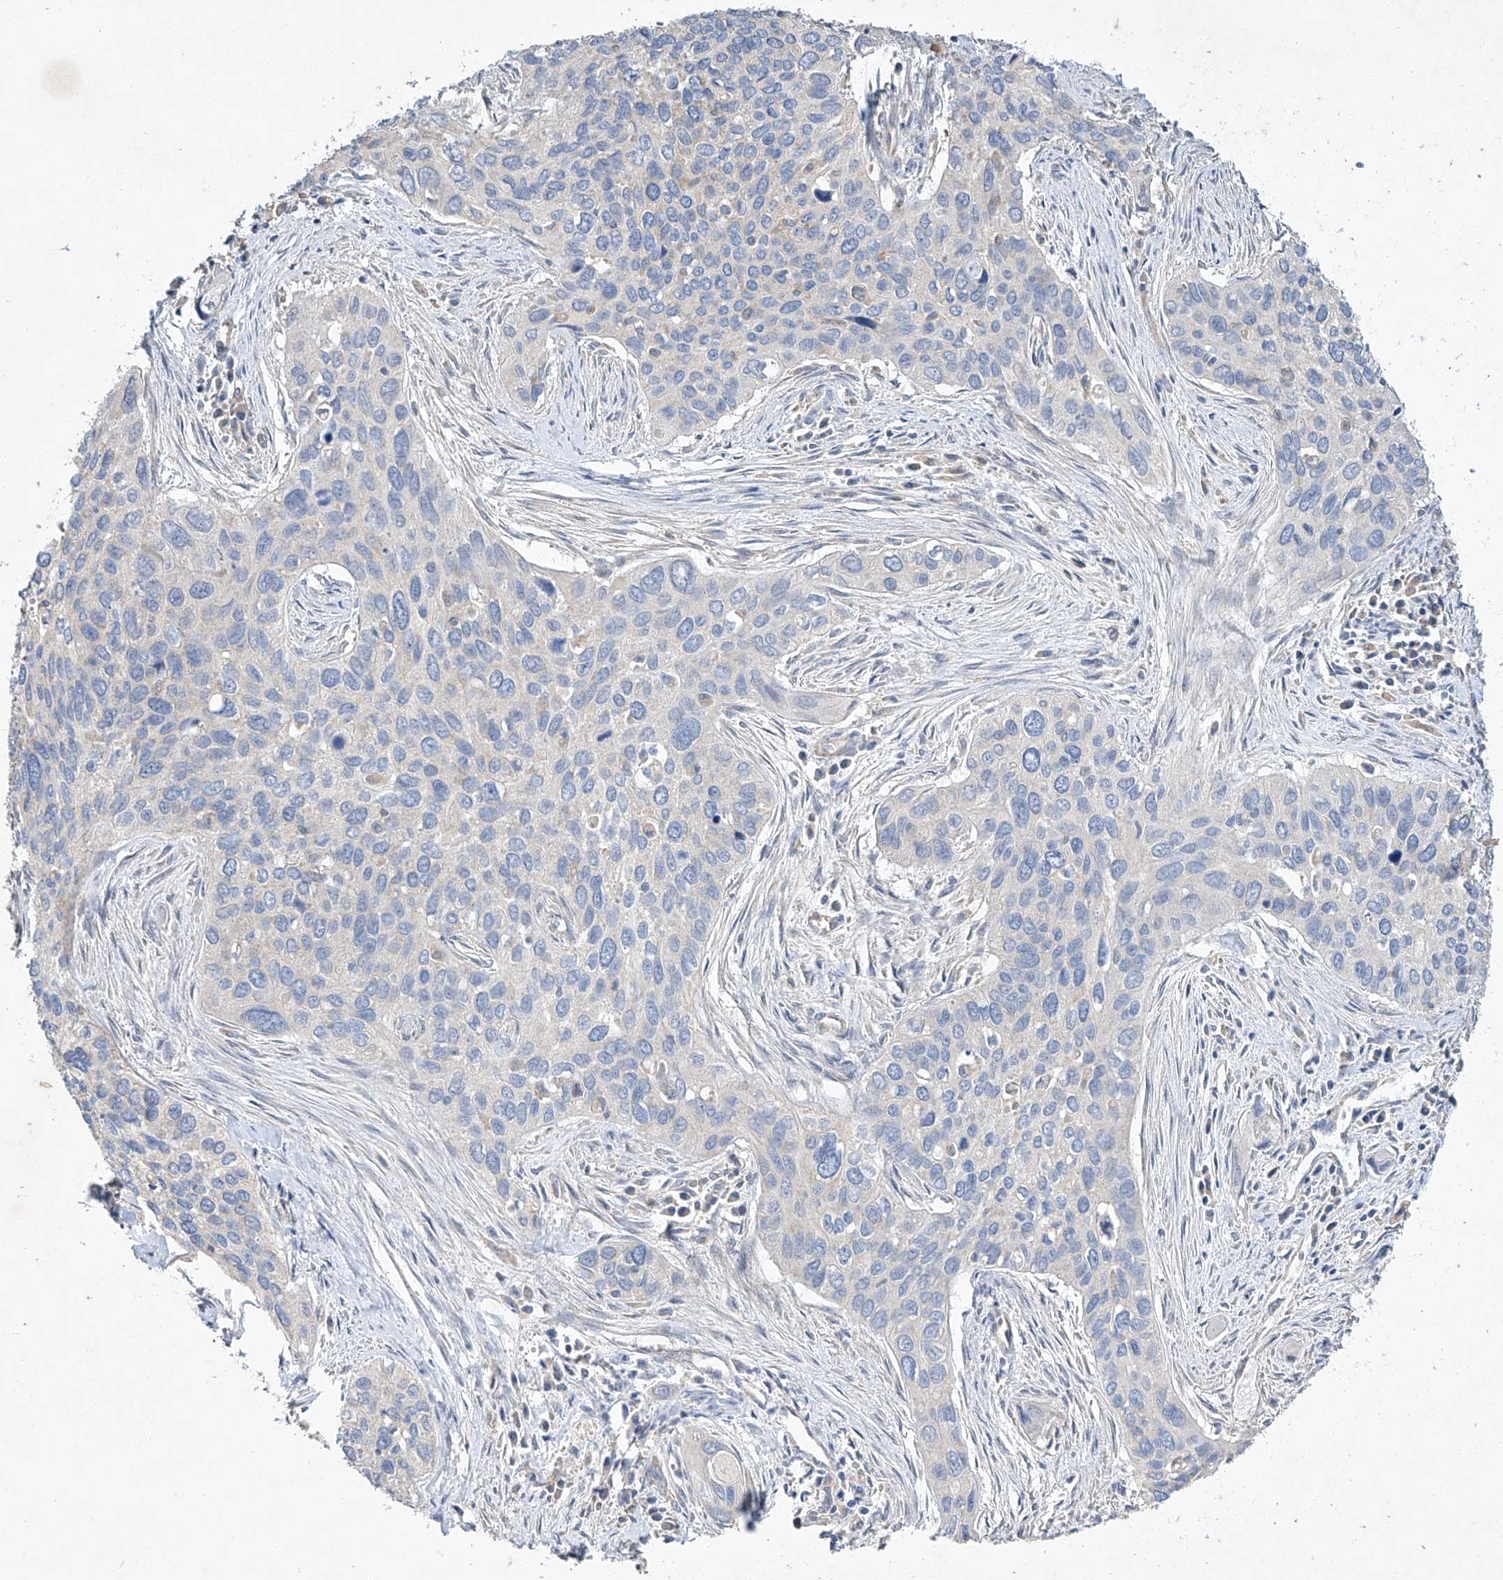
{"staining": {"intensity": "negative", "quantity": "none", "location": "none"}, "tissue": "cervical cancer", "cell_type": "Tumor cells", "image_type": "cancer", "snomed": [{"axis": "morphology", "description": "Squamous cell carcinoma, NOS"}, {"axis": "topography", "description": "Cervix"}], "caption": "Cervical cancer was stained to show a protein in brown. There is no significant expression in tumor cells.", "gene": "AMD1", "patient": {"sex": "female", "age": 55}}